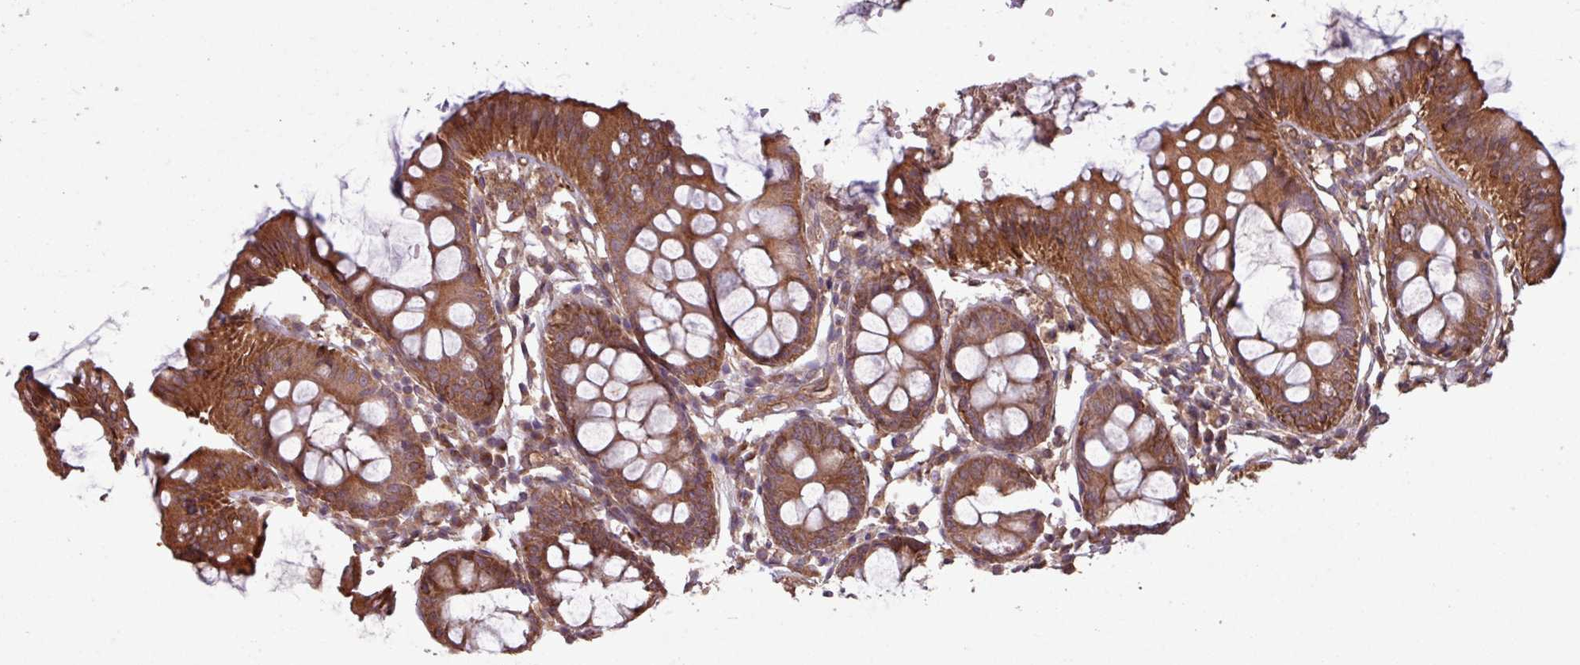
{"staining": {"intensity": "moderate", "quantity": ">75%", "location": "cytoplasmic/membranous"}, "tissue": "colon", "cell_type": "Endothelial cells", "image_type": "normal", "snomed": [{"axis": "morphology", "description": "Normal tissue, NOS"}, {"axis": "topography", "description": "Colon"}], "caption": "An immunohistochemistry histopathology image of normal tissue is shown. Protein staining in brown highlights moderate cytoplasmic/membranous positivity in colon within endothelial cells. The staining was performed using DAB (3,3'-diaminobenzidine) to visualize the protein expression in brown, while the nuclei were stained in blue with hematoxylin (Magnification: 20x).", "gene": "TRABD2A", "patient": {"sex": "female", "age": 84}}